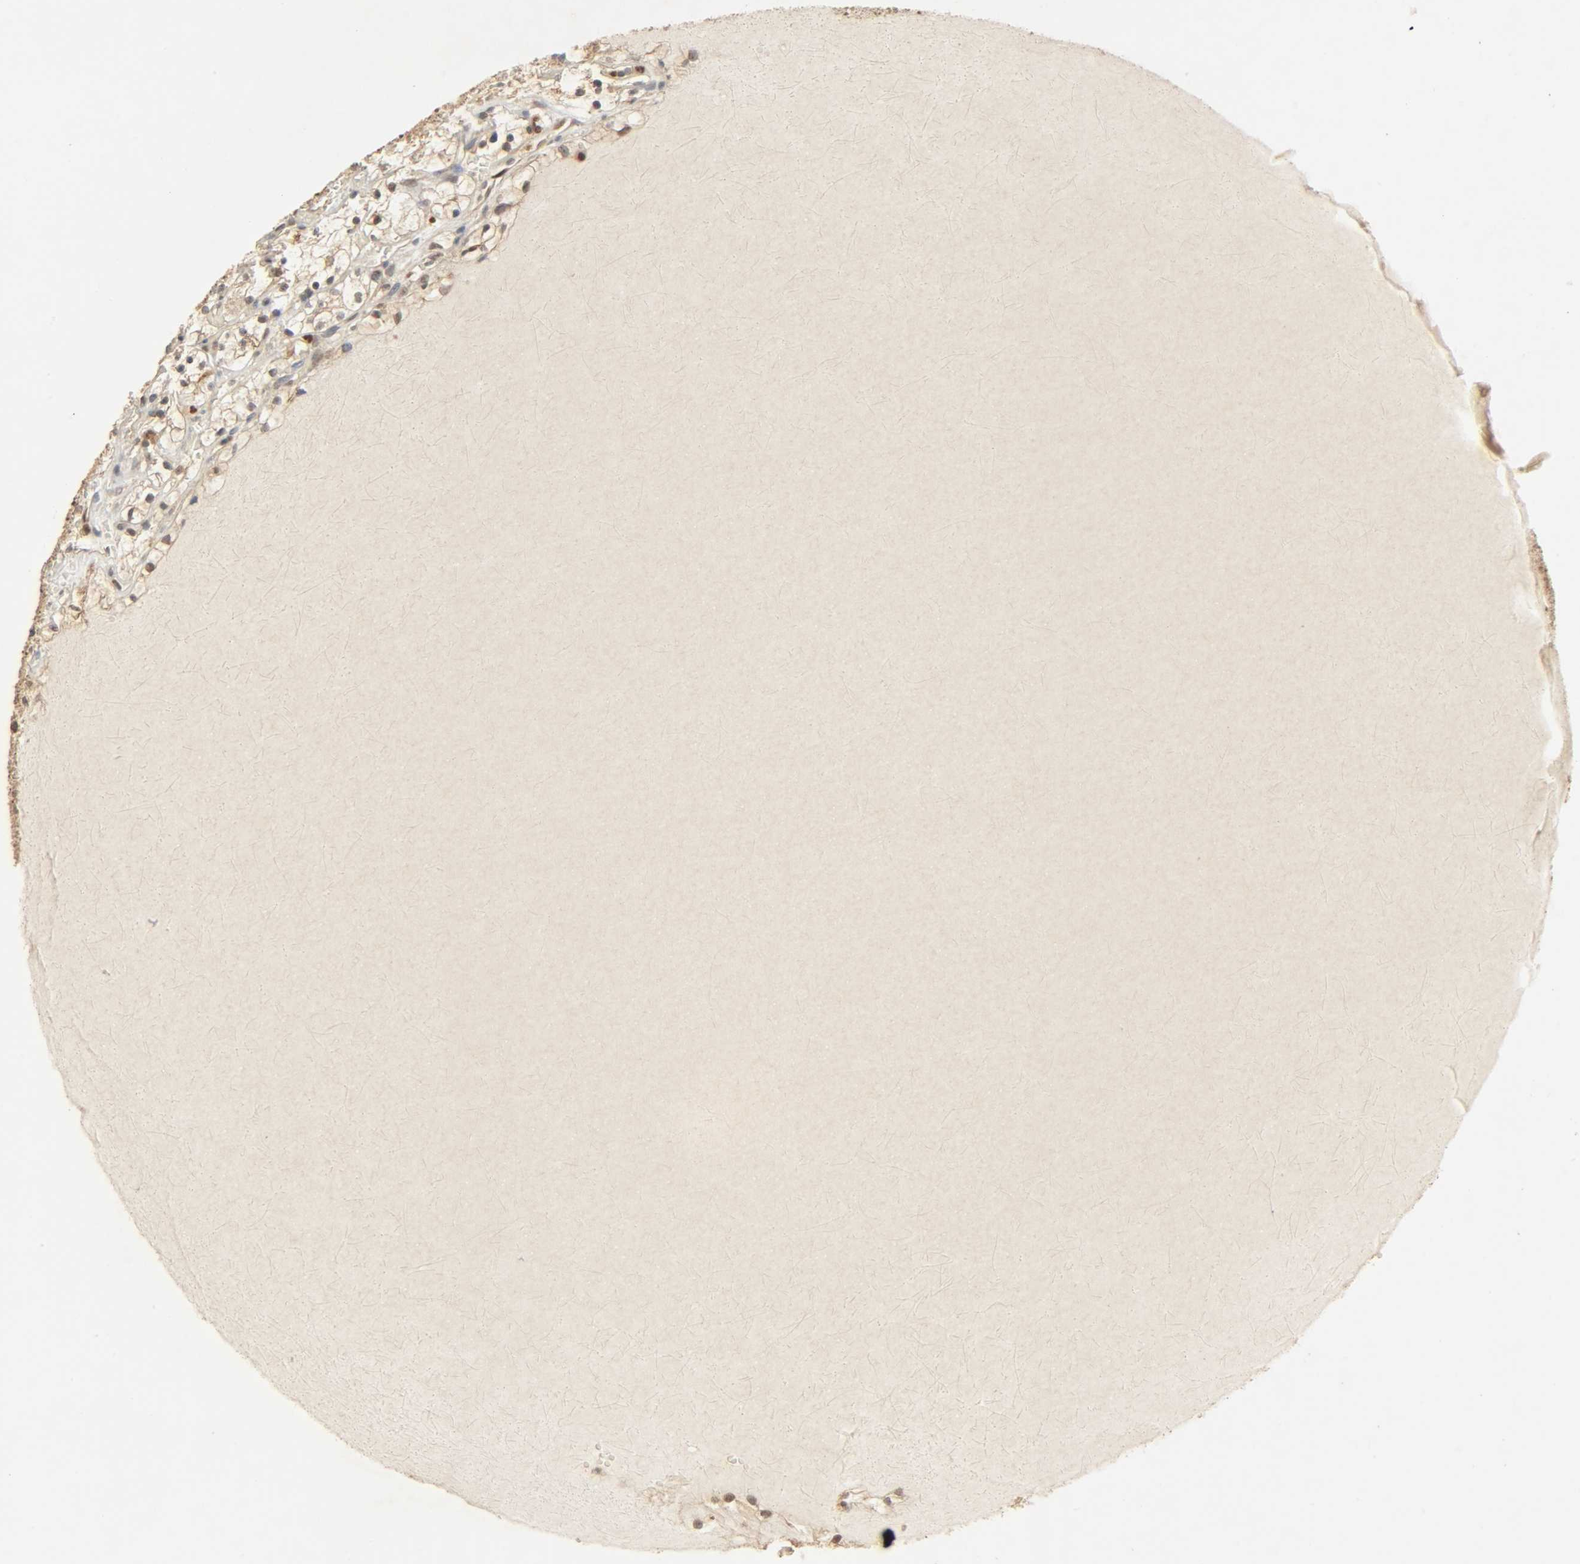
{"staining": {"intensity": "weak", "quantity": "25%-75%", "location": "cytoplasmic/membranous,nuclear"}, "tissue": "renal cancer", "cell_type": "Tumor cells", "image_type": "cancer", "snomed": [{"axis": "morphology", "description": "Adenocarcinoma, NOS"}, {"axis": "topography", "description": "Kidney"}], "caption": "IHC micrograph of human adenocarcinoma (renal) stained for a protein (brown), which displays low levels of weak cytoplasmic/membranous and nuclear positivity in approximately 25%-75% of tumor cells.", "gene": "ZFPM2", "patient": {"sex": "female", "age": 60}}